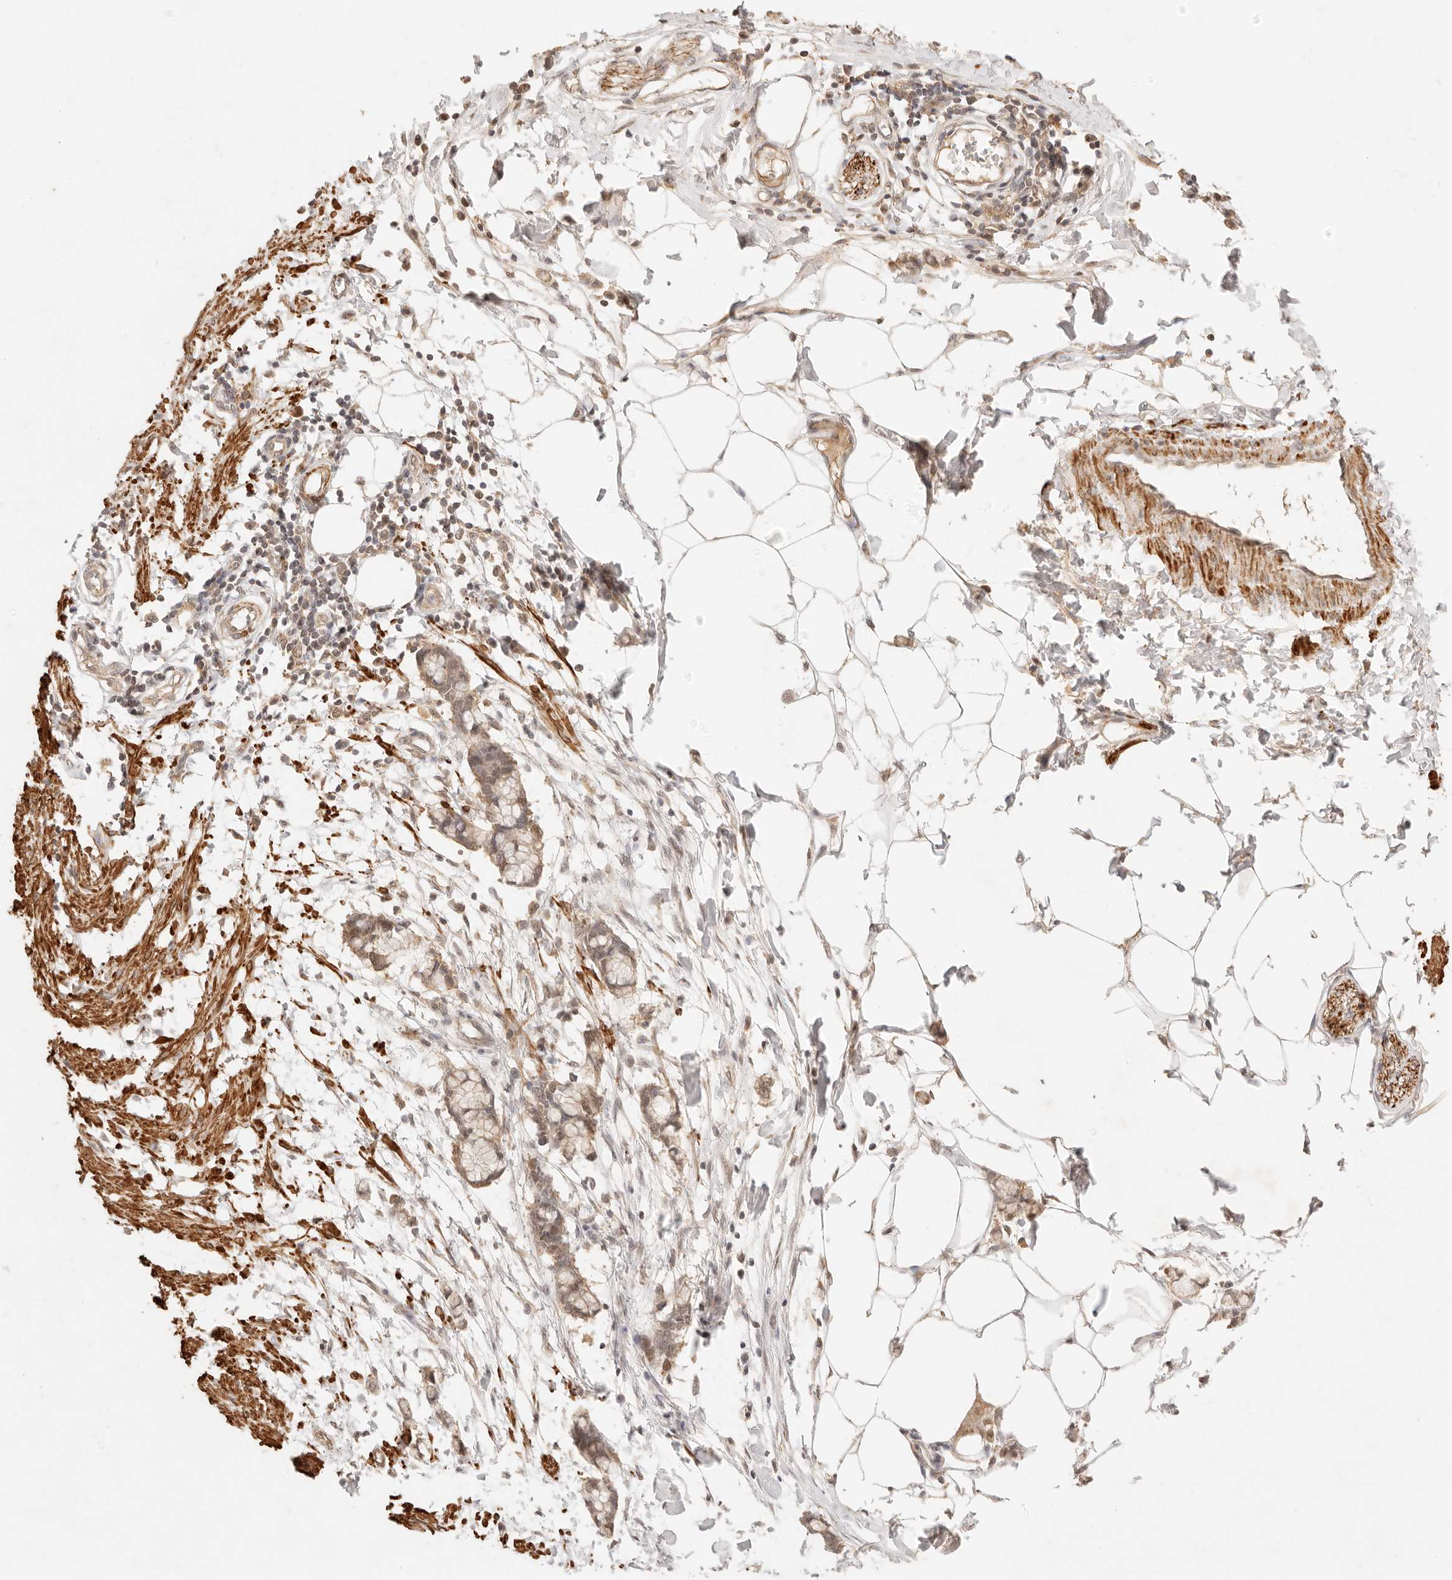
{"staining": {"intensity": "strong", "quantity": ">75%", "location": "cytoplasmic/membranous"}, "tissue": "smooth muscle", "cell_type": "Smooth muscle cells", "image_type": "normal", "snomed": [{"axis": "morphology", "description": "Normal tissue, NOS"}, {"axis": "morphology", "description": "Adenocarcinoma, NOS"}, {"axis": "topography", "description": "Smooth muscle"}, {"axis": "topography", "description": "Colon"}], "caption": "This histopathology image demonstrates IHC staining of normal human smooth muscle, with high strong cytoplasmic/membranous expression in approximately >75% of smooth muscle cells.", "gene": "TRIM11", "patient": {"sex": "male", "age": 14}}